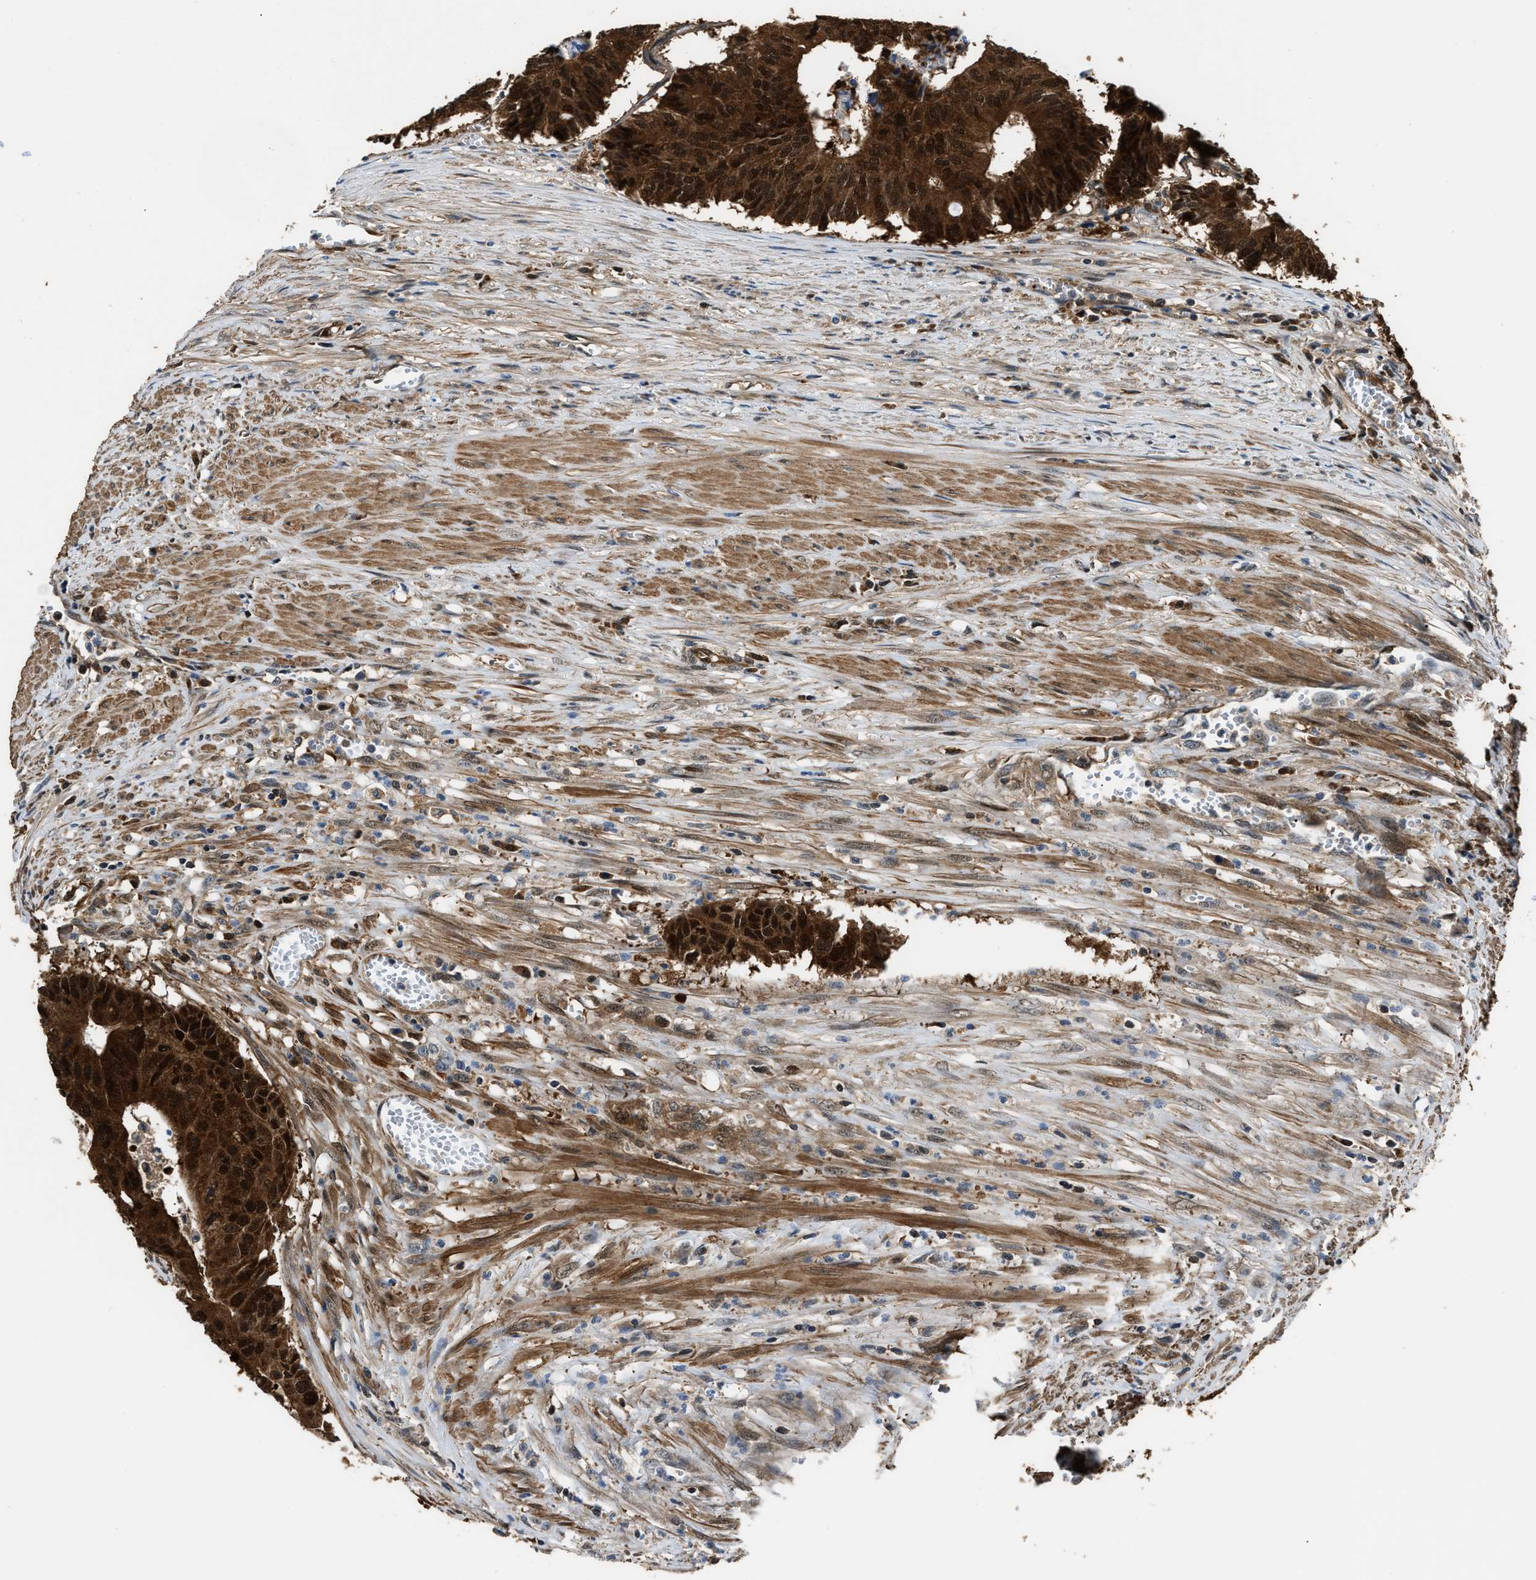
{"staining": {"intensity": "strong", "quantity": ">75%", "location": "cytoplasmic/membranous,nuclear"}, "tissue": "colorectal cancer", "cell_type": "Tumor cells", "image_type": "cancer", "snomed": [{"axis": "morphology", "description": "Adenocarcinoma, NOS"}, {"axis": "topography", "description": "Colon"}], "caption": "The histopathology image shows immunohistochemical staining of colorectal cancer. There is strong cytoplasmic/membranous and nuclear expression is seen in about >75% of tumor cells. The protein of interest is shown in brown color, while the nuclei are stained blue.", "gene": "PPA1", "patient": {"sex": "male", "age": 87}}